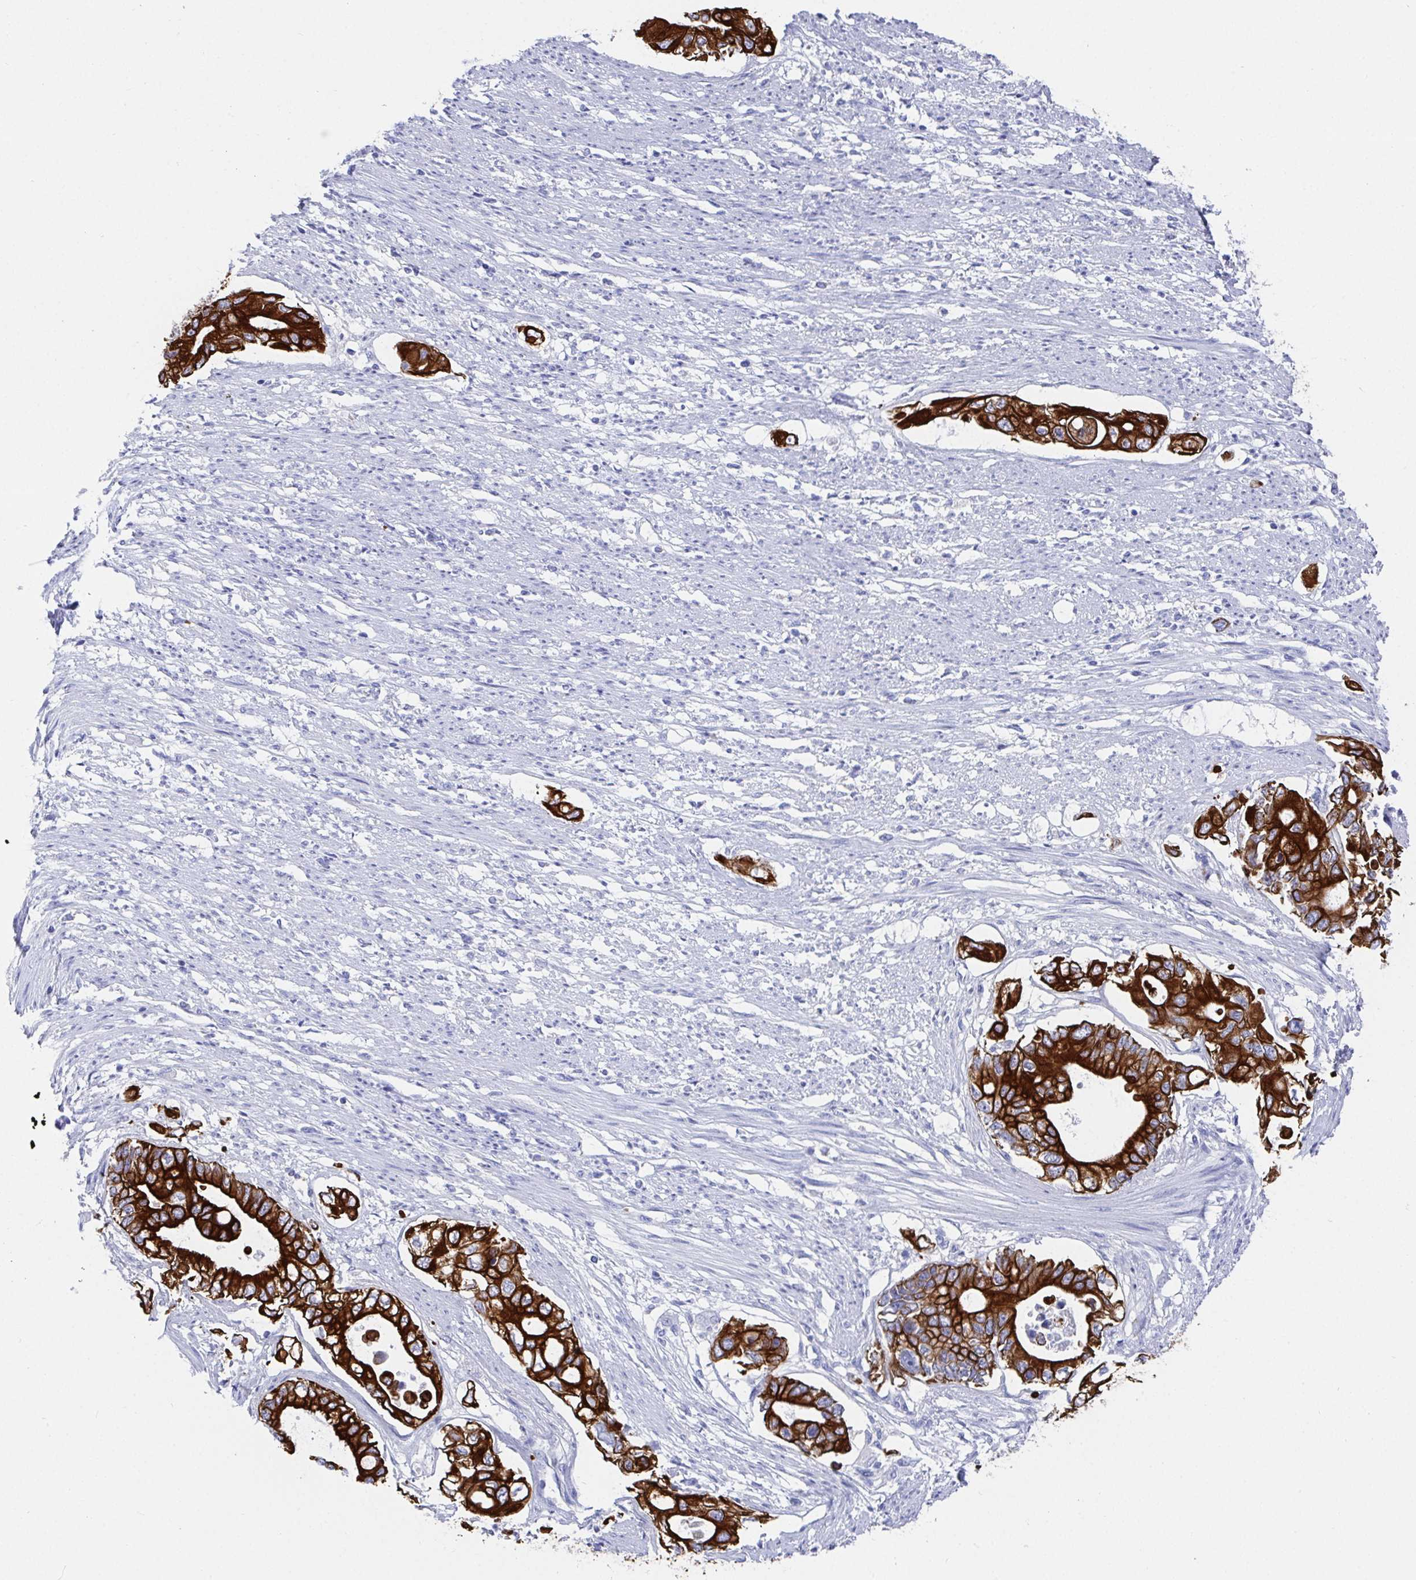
{"staining": {"intensity": "strong", "quantity": ">75%", "location": "cytoplasmic/membranous"}, "tissue": "pancreatic cancer", "cell_type": "Tumor cells", "image_type": "cancer", "snomed": [{"axis": "morphology", "description": "Adenocarcinoma, NOS"}, {"axis": "topography", "description": "Pancreas"}], "caption": "Tumor cells exhibit strong cytoplasmic/membranous positivity in approximately >75% of cells in pancreatic cancer (adenocarcinoma).", "gene": "CLDN8", "patient": {"sex": "female", "age": 63}}